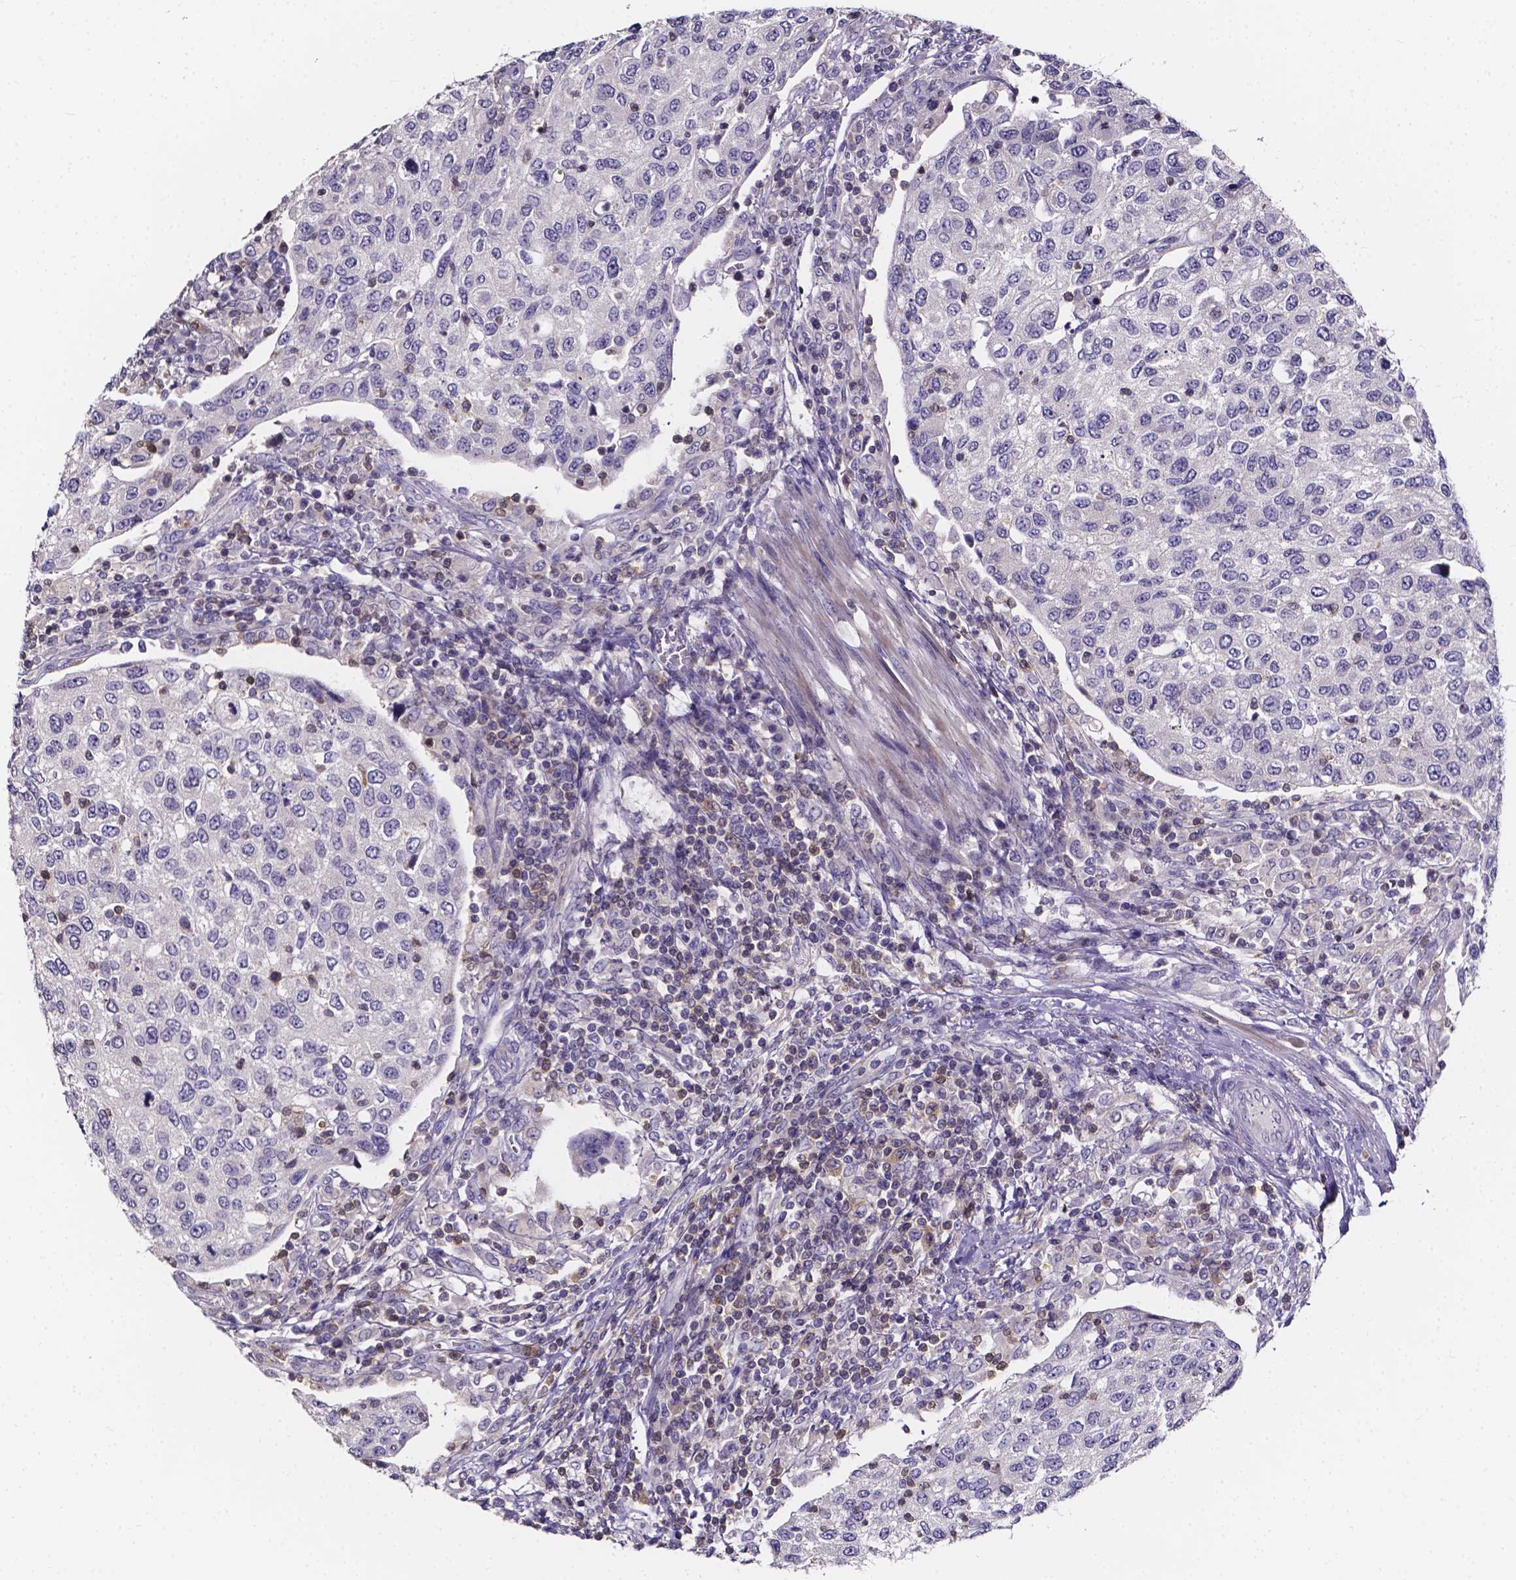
{"staining": {"intensity": "negative", "quantity": "none", "location": "none"}, "tissue": "urothelial cancer", "cell_type": "Tumor cells", "image_type": "cancer", "snomed": [{"axis": "morphology", "description": "Urothelial carcinoma, High grade"}, {"axis": "topography", "description": "Urinary bladder"}], "caption": "A micrograph of high-grade urothelial carcinoma stained for a protein demonstrates no brown staining in tumor cells.", "gene": "THEMIS", "patient": {"sex": "female", "age": 78}}